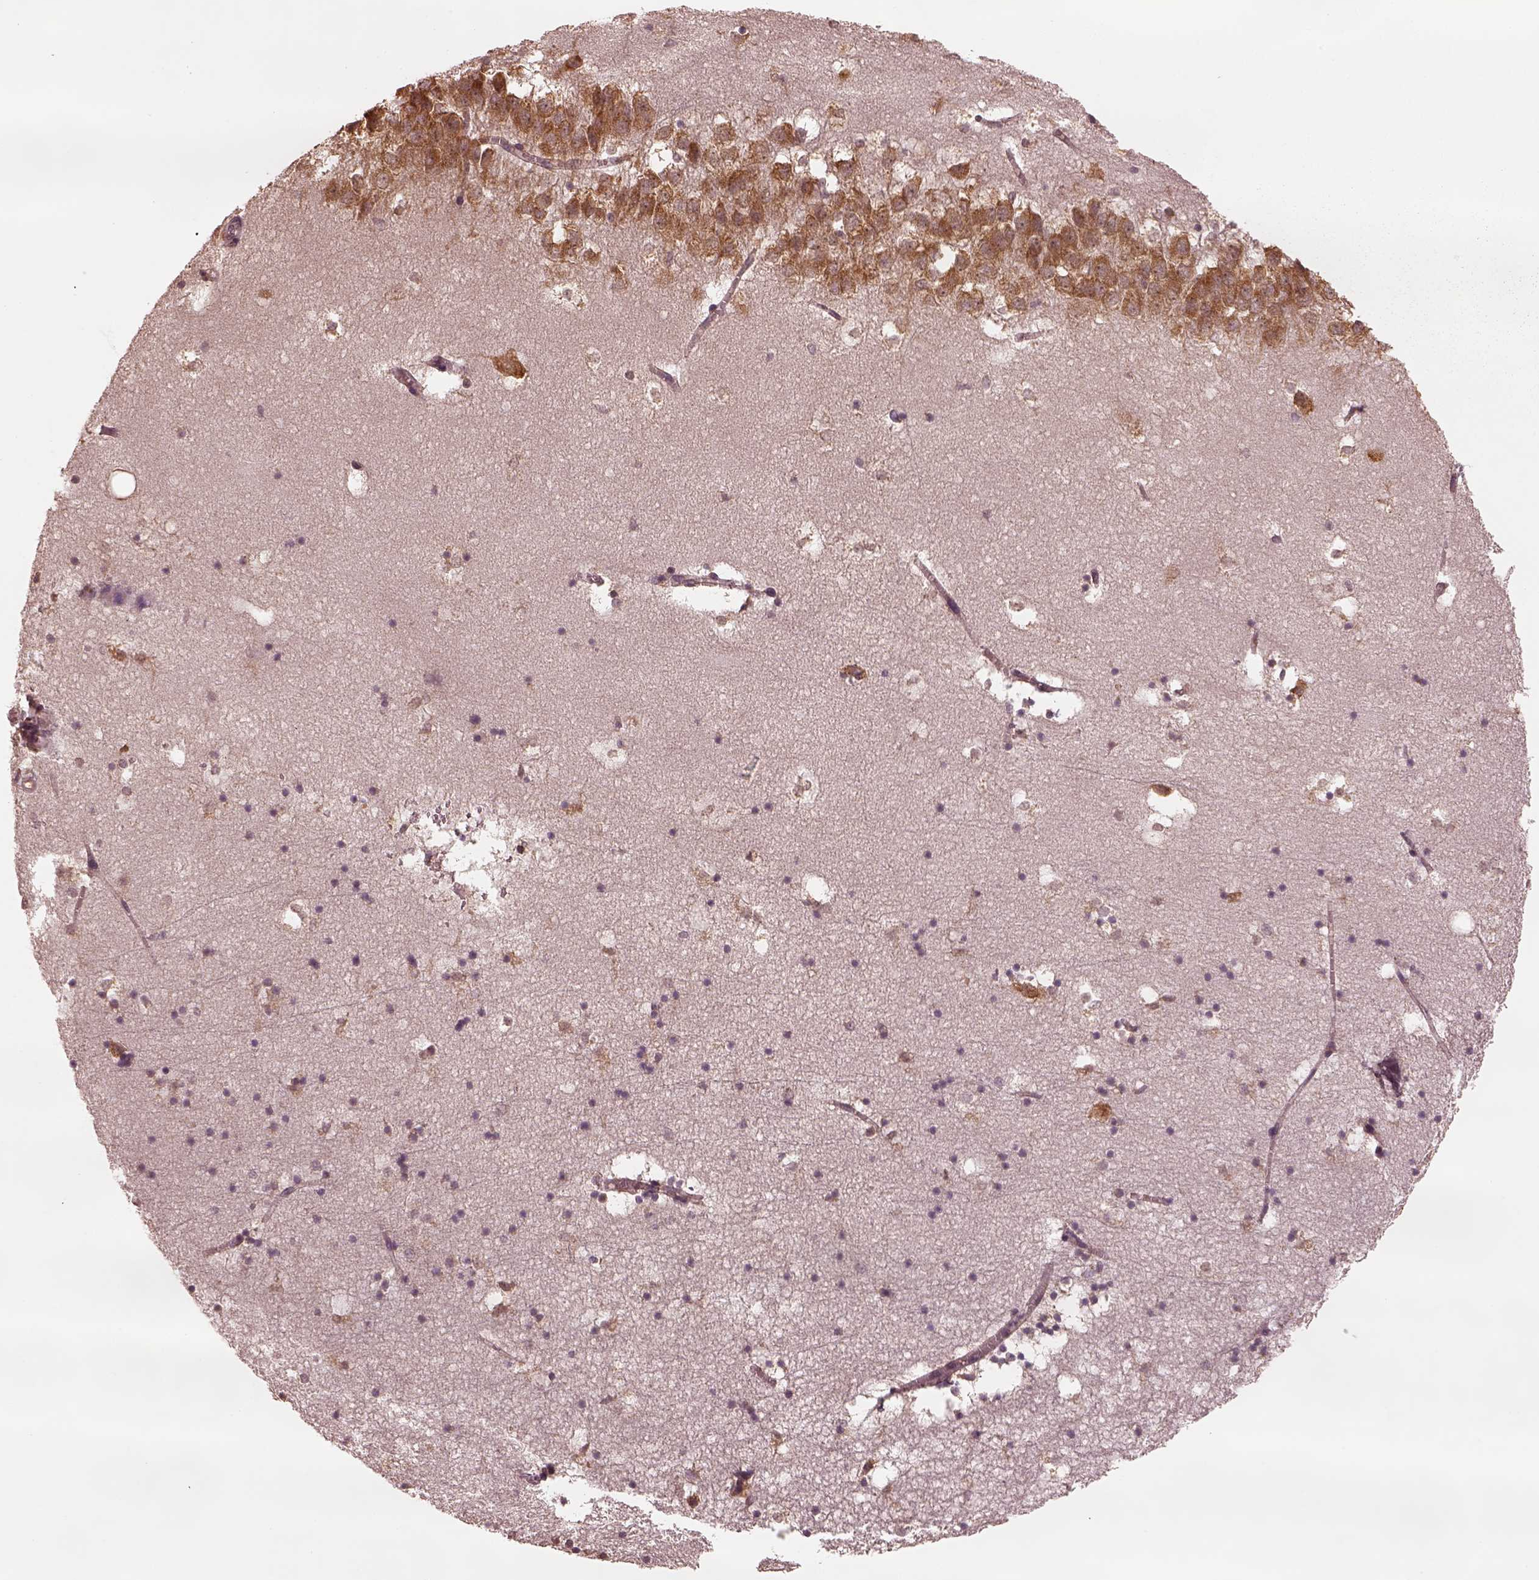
{"staining": {"intensity": "weak", "quantity": "25%-75%", "location": "cytoplasmic/membranous"}, "tissue": "hippocampus", "cell_type": "Glial cells", "image_type": "normal", "snomed": [{"axis": "morphology", "description": "Normal tissue, NOS"}, {"axis": "topography", "description": "Hippocampus"}], "caption": "DAB (3,3'-diaminobenzidine) immunohistochemical staining of normal hippocampus exhibits weak cytoplasmic/membranous protein positivity in approximately 25%-75% of glial cells.", "gene": "RPS5", "patient": {"sex": "male", "age": 58}}